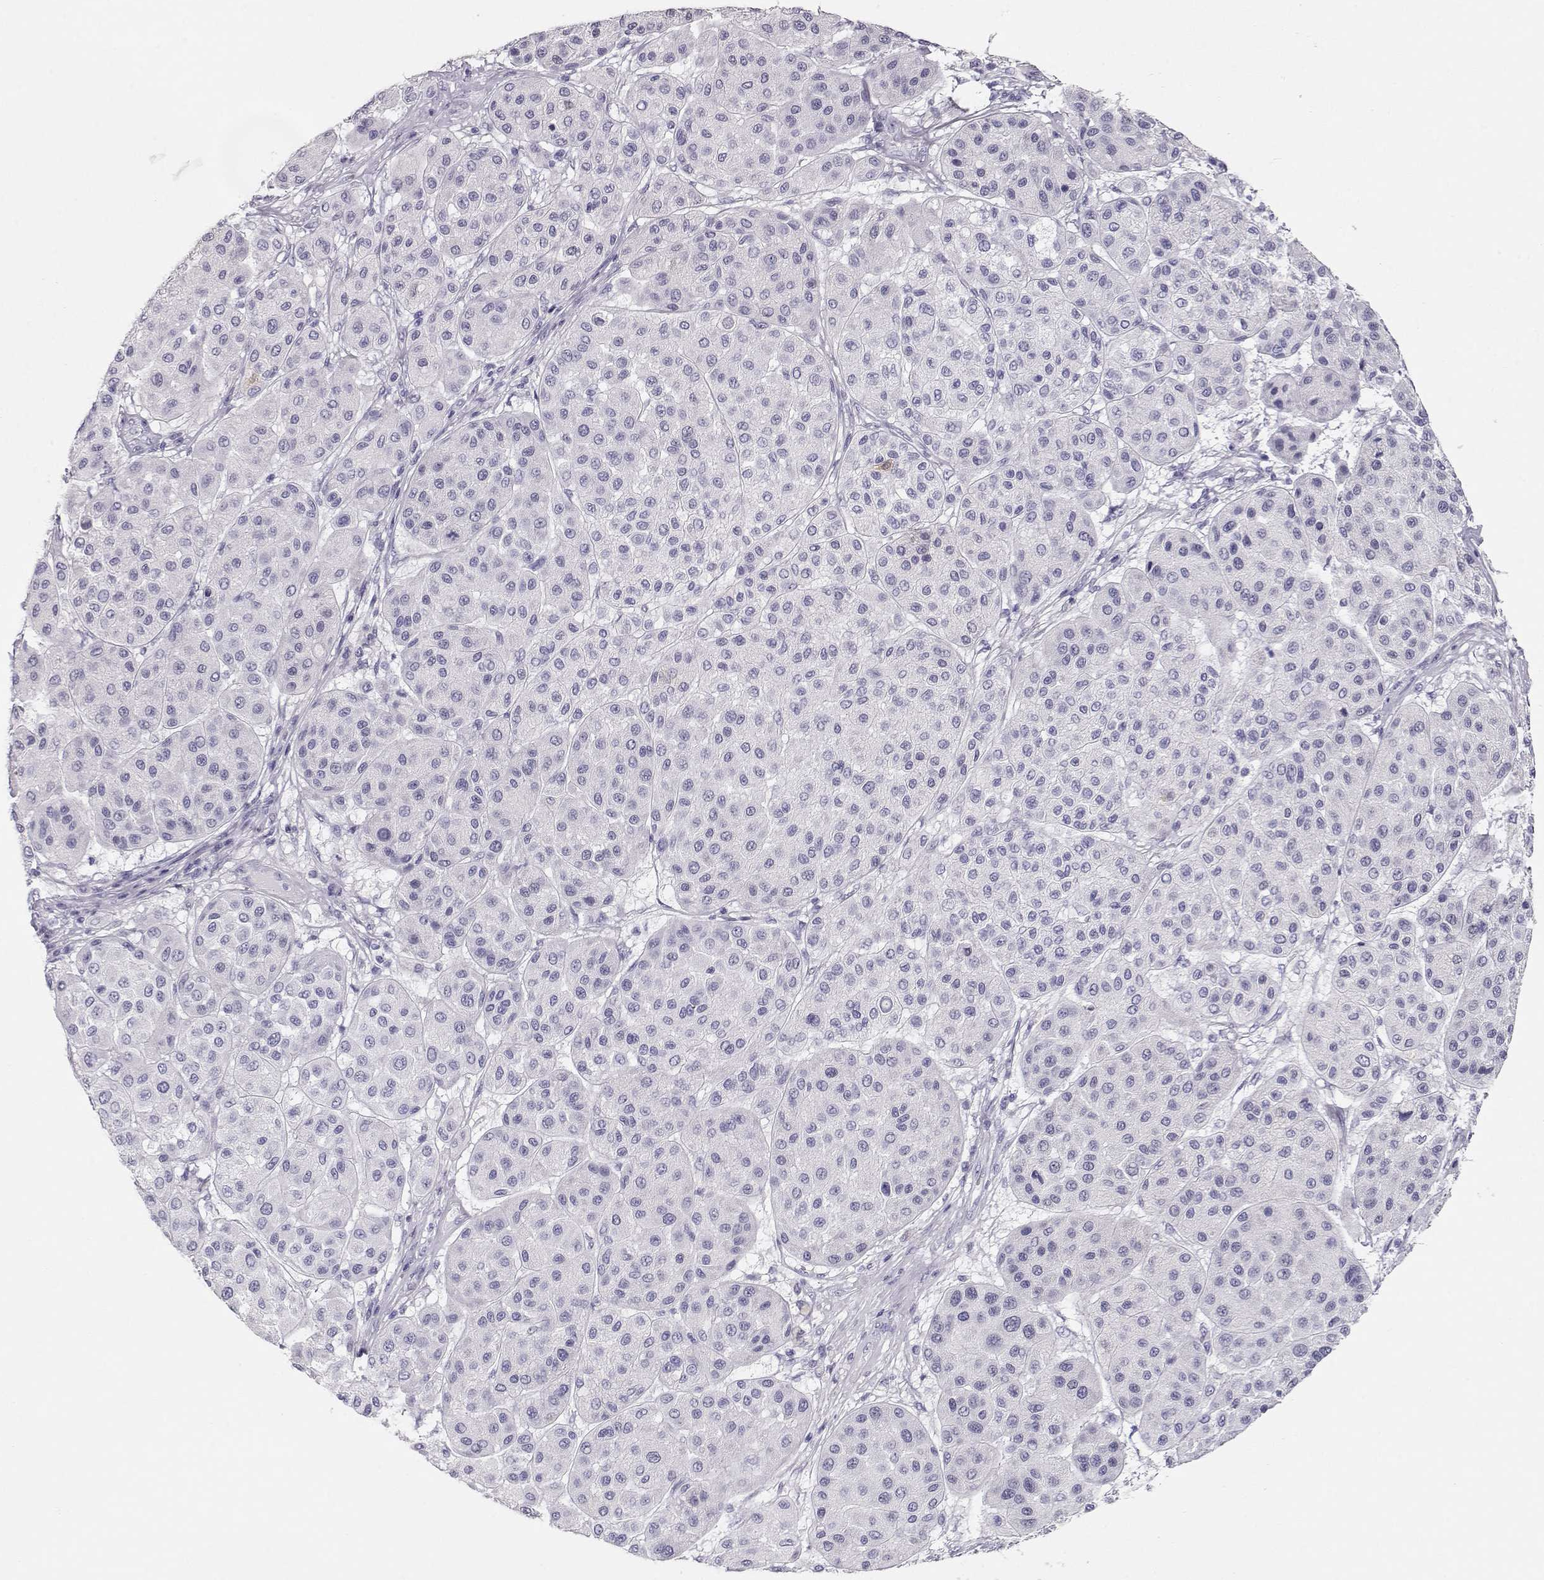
{"staining": {"intensity": "negative", "quantity": "none", "location": "none"}, "tissue": "melanoma", "cell_type": "Tumor cells", "image_type": "cancer", "snomed": [{"axis": "morphology", "description": "Malignant melanoma, Metastatic site"}, {"axis": "topography", "description": "Smooth muscle"}], "caption": "The IHC histopathology image has no significant positivity in tumor cells of melanoma tissue.", "gene": "MAGEC1", "patient": {"sex": "male", "age": 41}}